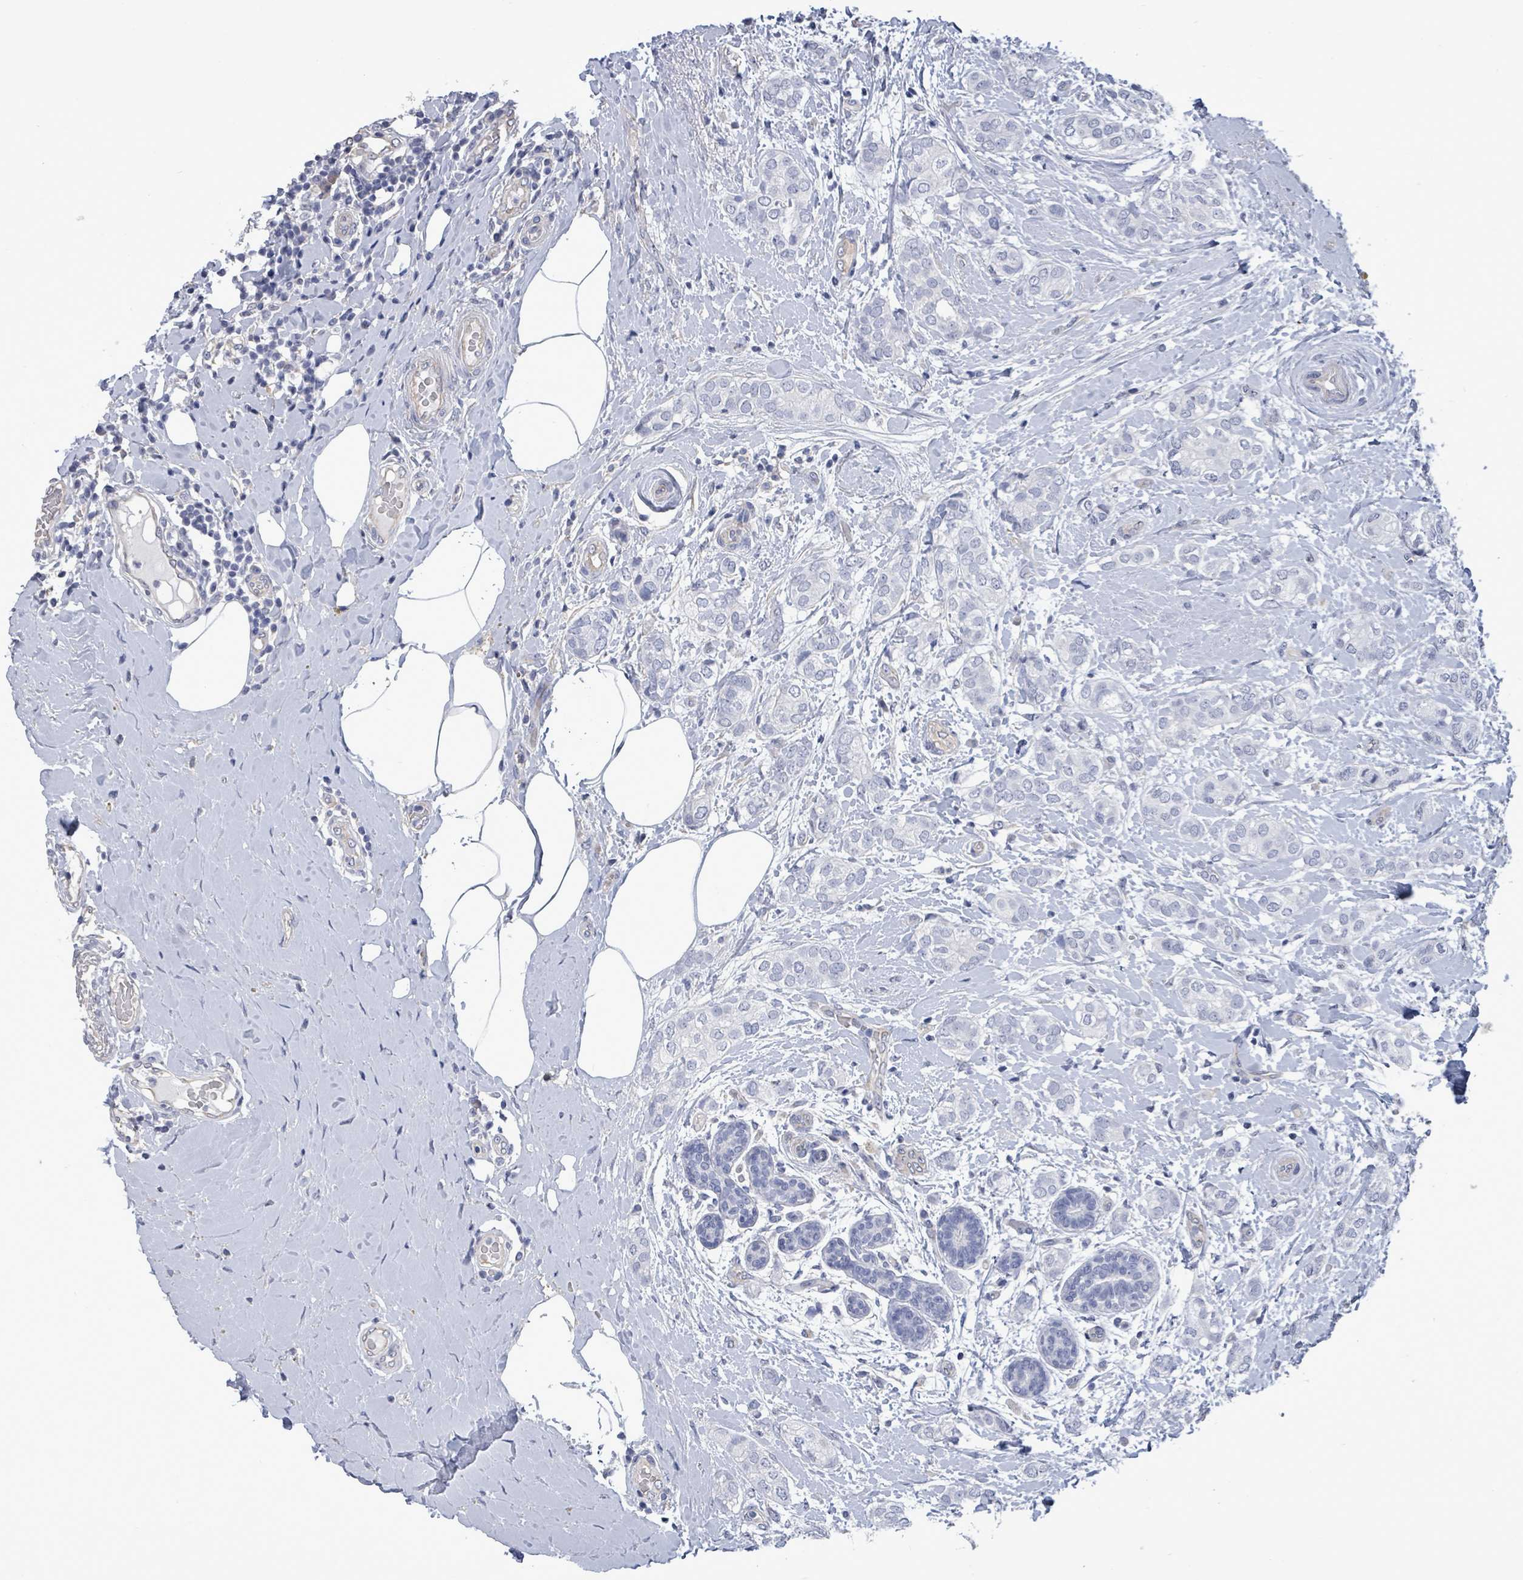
{"staining": {"intensity": "negative", "quantity": "none", "location": "none"}, "tissue": "breast cancer", "cell_type": "Tumor cells", "image_type": "cancer", "snomed": [{"axis": "morphology", "description": "Duct carcinoma"}, {"axis": "topography", "description": "Breast"}], "caption": "Immunohistochemistry (IHC) micrograph of breast cancer (invasive ductal carcinoma) stained for a protein (brown), which shows no positivity in tumor cells.", "gene": "CT45A5", "patient": {"sex": "female", "age": 73}}